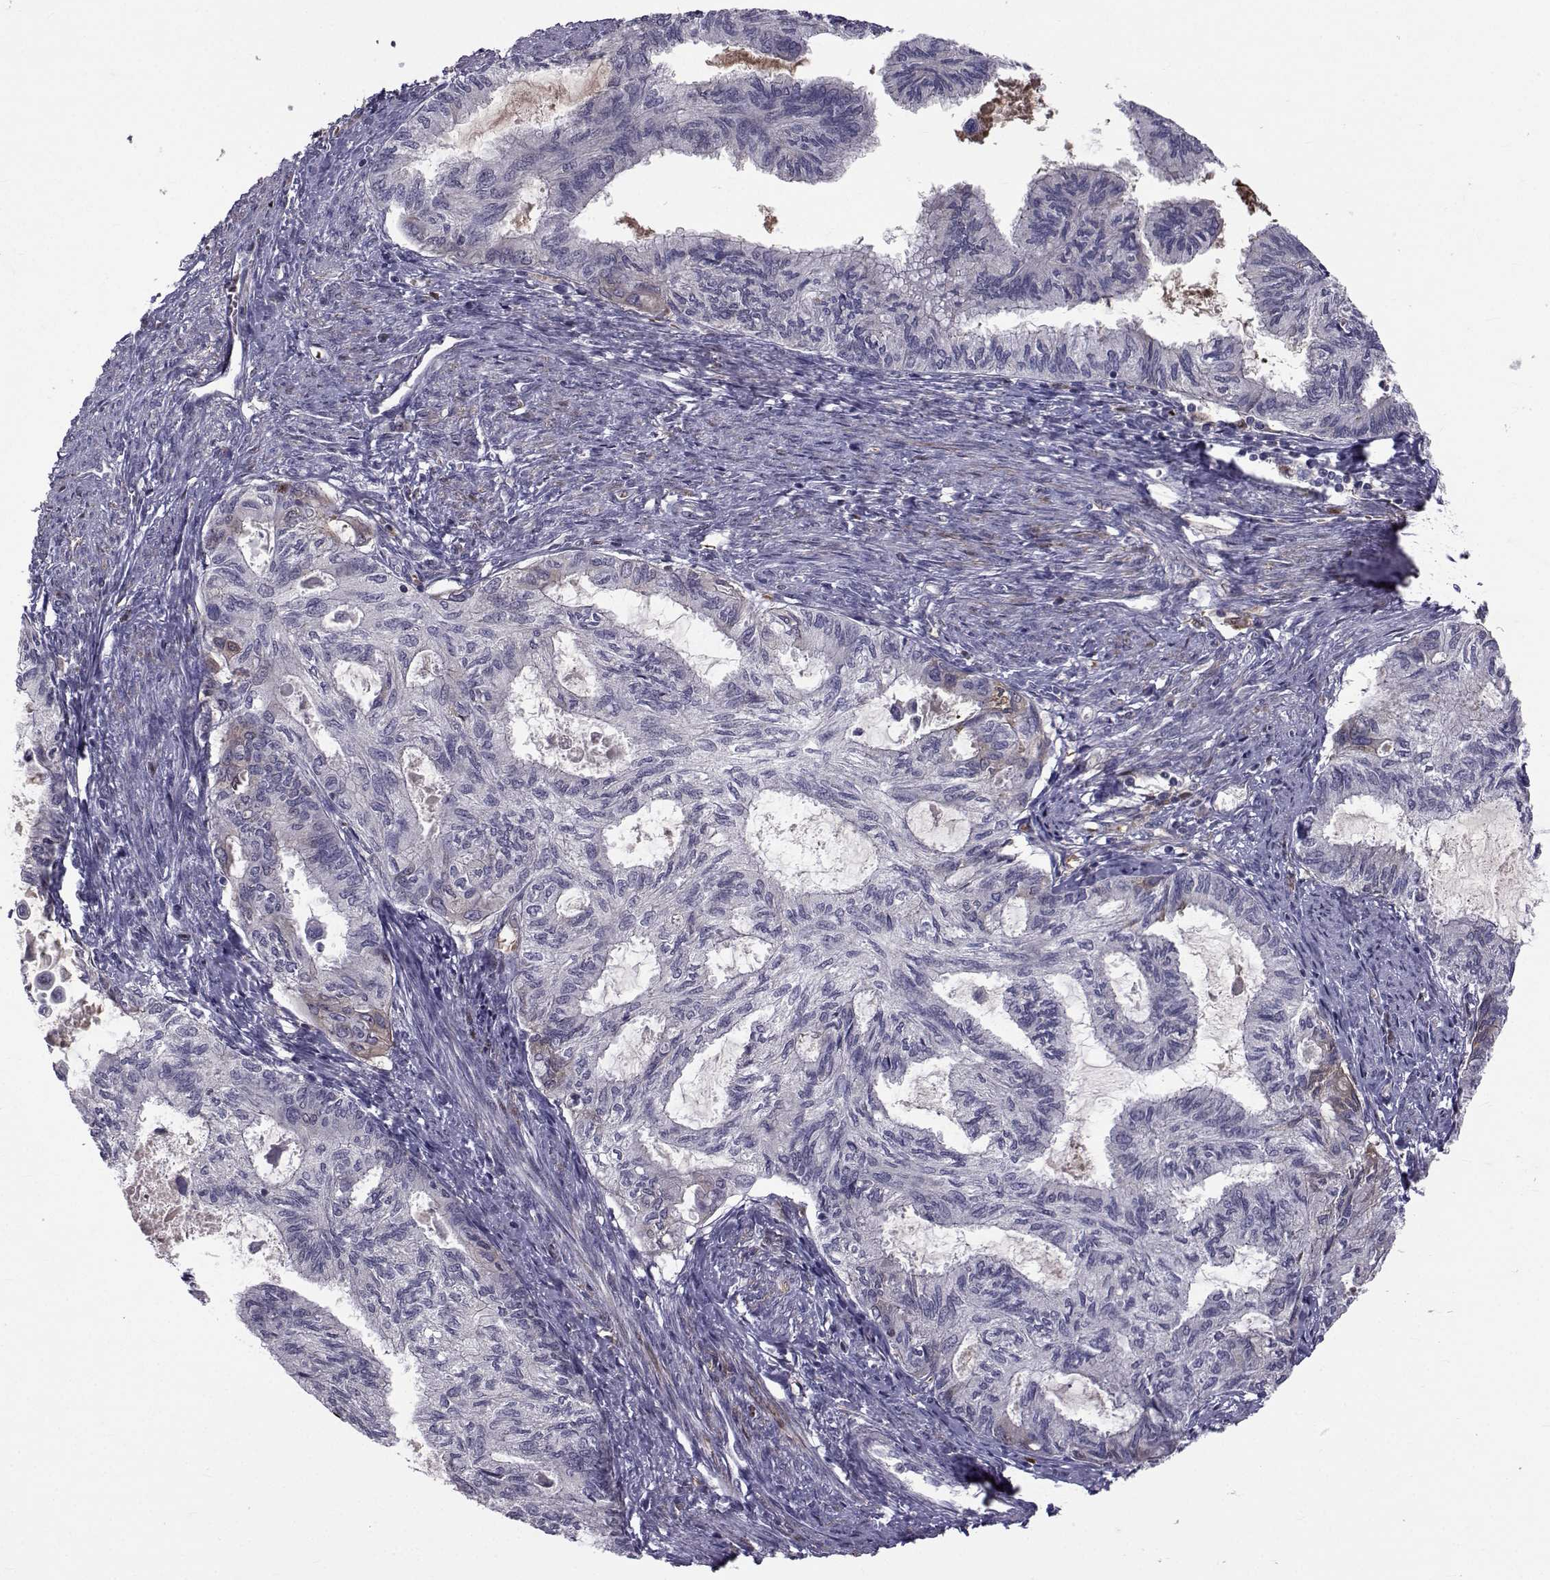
{"staining": {"intensity": "negative", "quantity": "none", "location": "none"}, "tissue": "endometrial cancer", "cell_type": "Tumor cells", "image_type": "cancer", "snomed": [{"axis": "morphology", "description": "Adenocarcinoma, NOS"}, {"axis": "topography", "description": "Endometrium"}], "caption": "Immunohistochemical staining of adenocarcinoma (endometrial) displays no significant positivity in tumor cells.", "gene": "TNFRSF11B", "patient": {"sex": "female", "age": 86}}